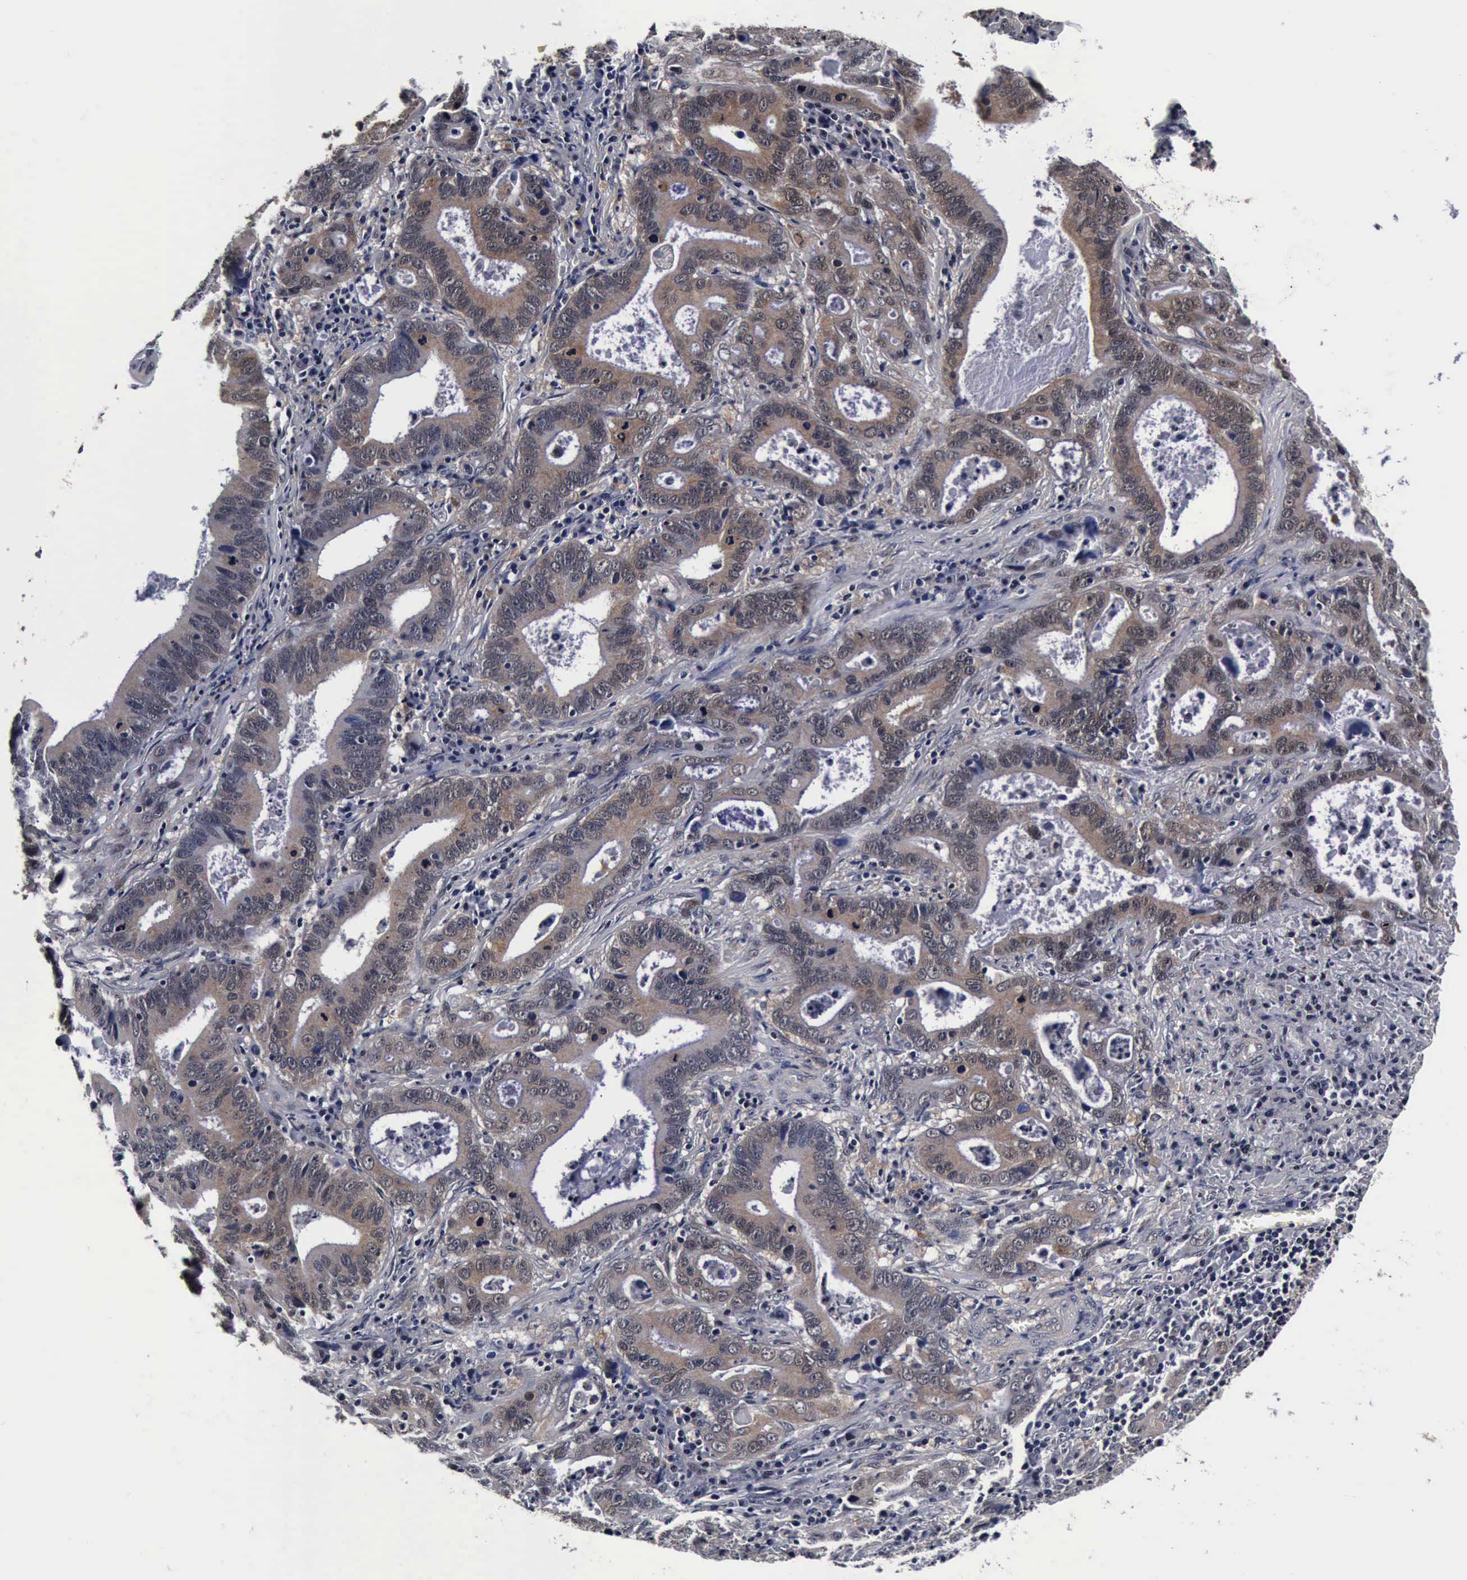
{"staining": {"intensity": "weak", "quantity": "25%-75%", "location": "cytoplasmic/membranous"}, "tissue": "stomach cancer", "cell_type": "Tumor cells", "image_type": "cancer", "snomed": [{"axis": "morphology", "description": "Adenocarcinoma, NOS"}, {"axis": "topography", "description": "Stomach, upper"}], "caption": "Weak cytoplasmic/membranous positivity is seen in about 25%-75% of tumor cells in stomach adenocarcinoma.", "gene": "UBC", "patient": {"sex": "male", "age": 63}}